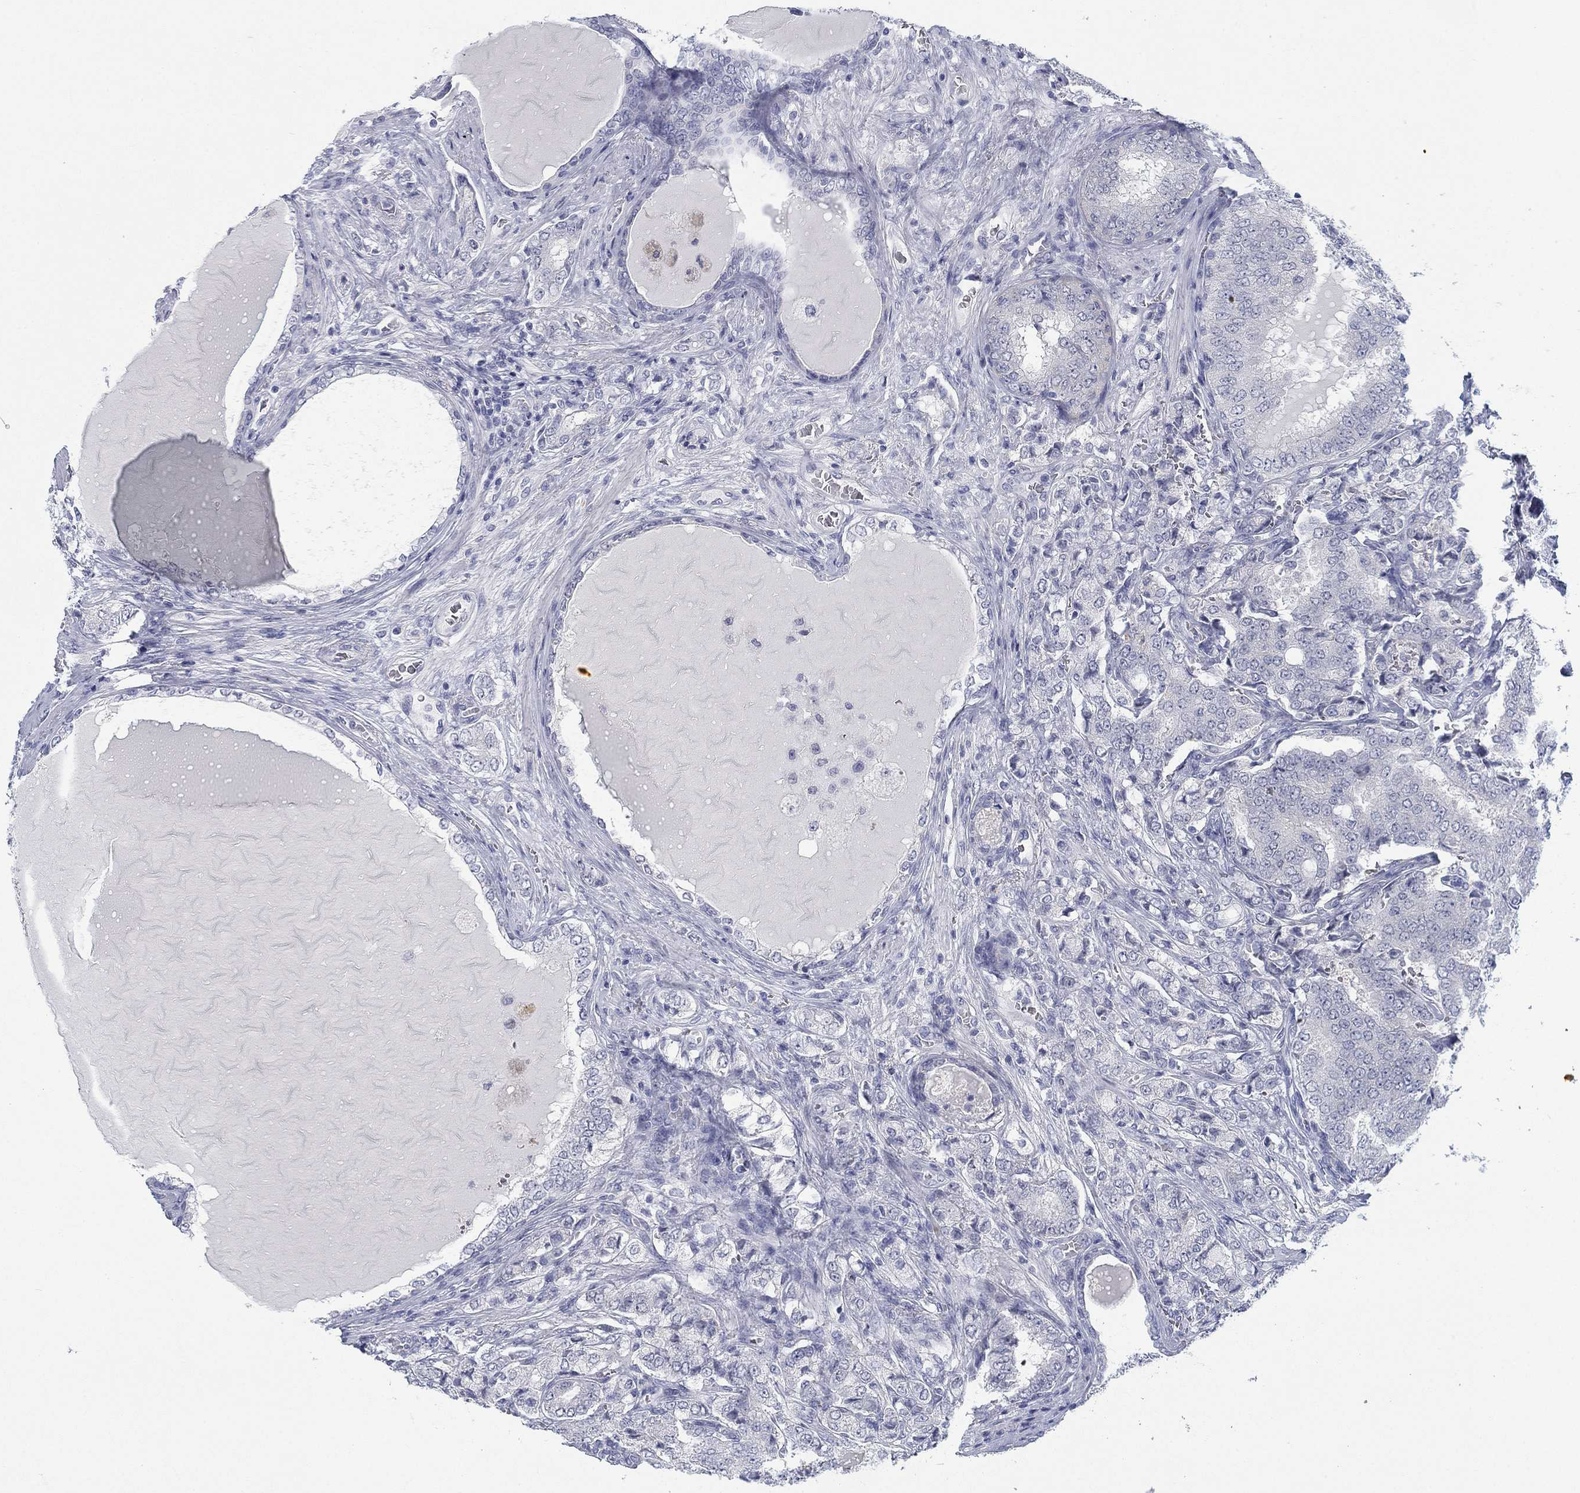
{"staining": {"intensity": "negative", "quantity": "none", "location": "none"}, "tissue": "prostate cancer", "cell_type": "Tumor cells", "image_type": "cancer", "snomed": [{"axis": "morphology", "description": "Adenocarcinoma, NOS"}, {"axis": "topography", "description": "Prostate"}], "caption": "Protein analysis of prostate cancer (adenocarcinoma) displays no significant positivity in tumor cells.", "gene": "DNAL1", "patient": {"sex": "male", "age": 65}}